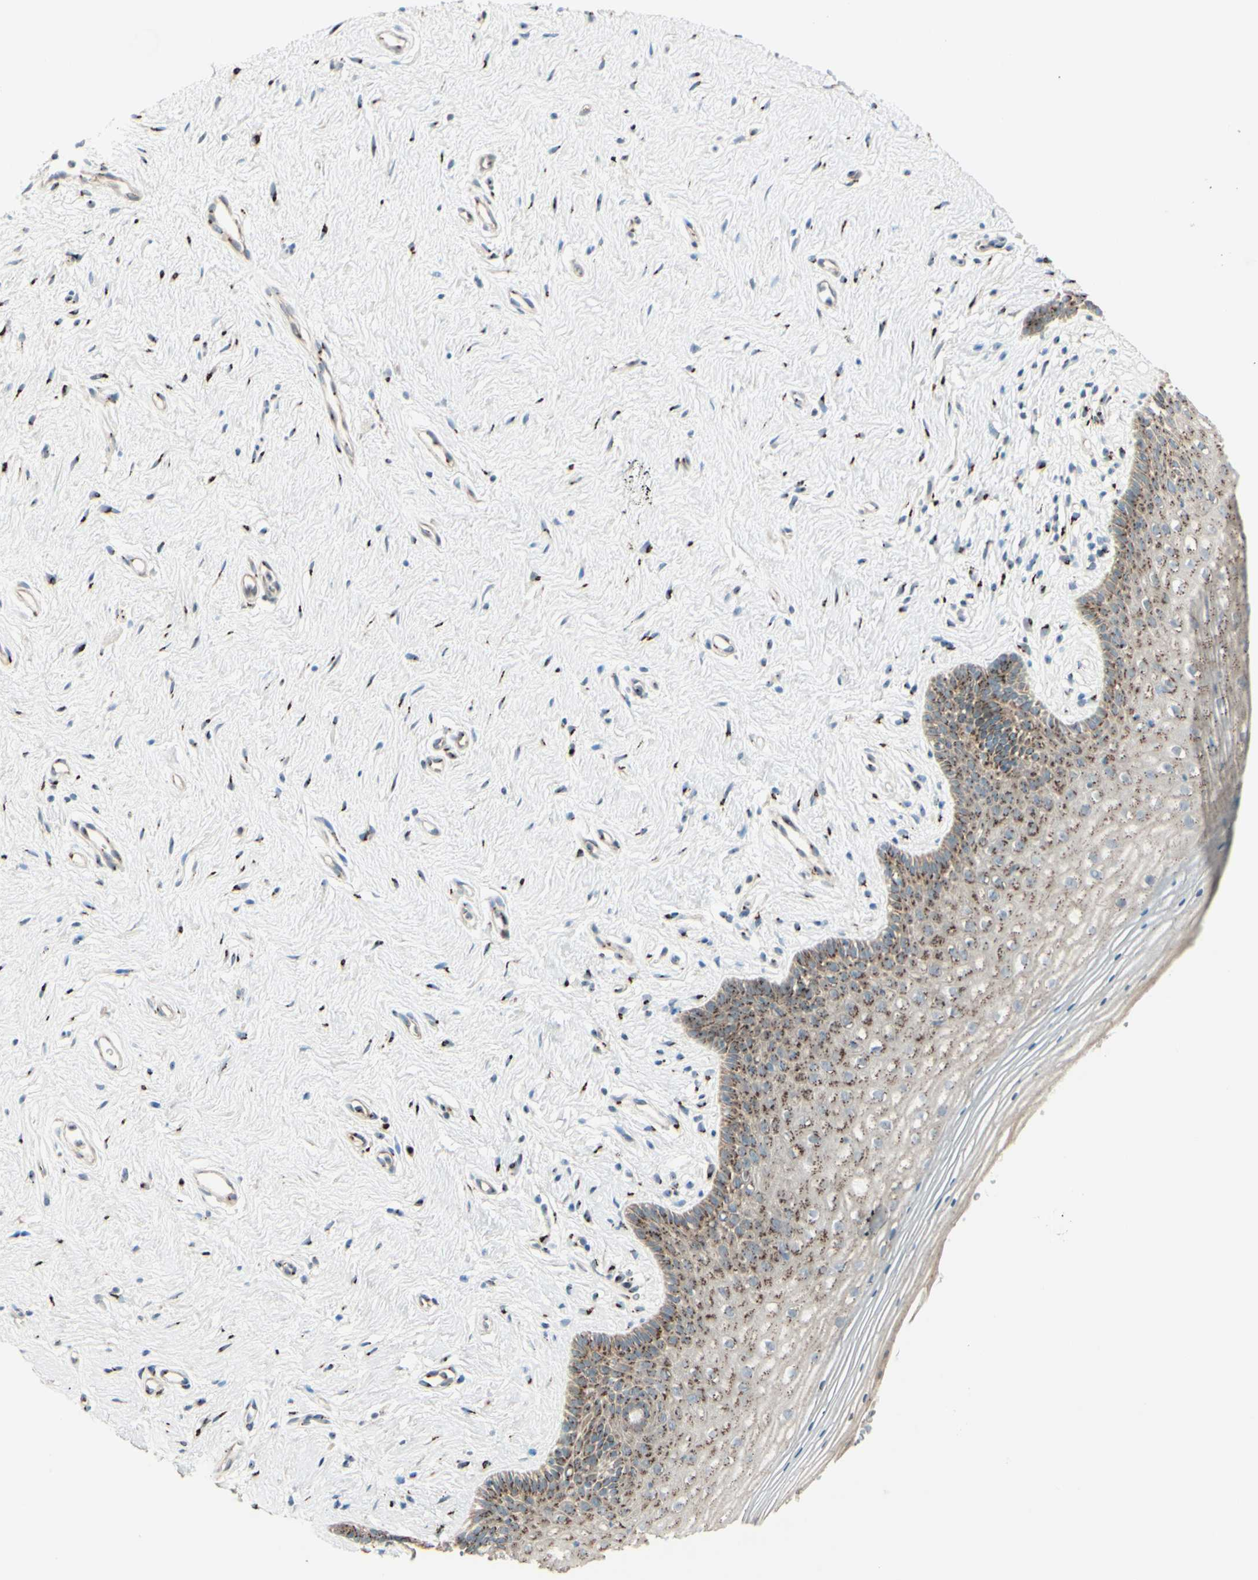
{"staining": {"intensity": "moderate", "quantity": "25%-75%", "location": "cytoplasmic/membranous"}, "tissue": "vagina", "cell_type": "Squamous epithelial cells", "image_type": "normal", "snomed": [{"axis": "morphology", "description": "Normal tissue, NOS"}, {"axis": "topography", "description": "Vagina"}], "caption": "Immunohistochemistry histopathology image of normal vagina stained for a protein (brown), which shows medium levels of moderate cytoplasmic/membranous positivity in about 25%-75% of squamous epithelial cells.", "gene": "BPNT2", "patient": {"sex": "female", "age": 44}}